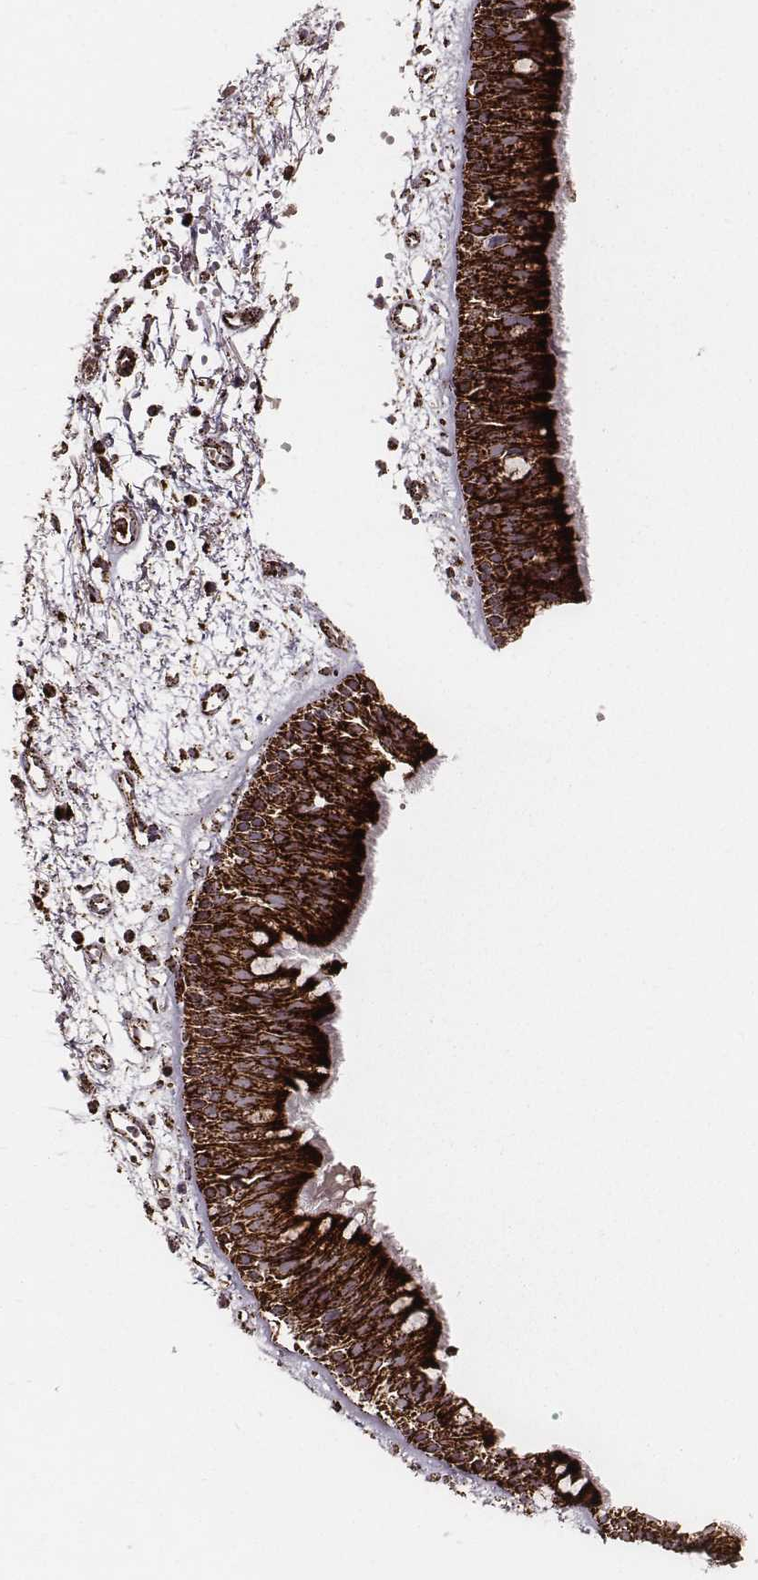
{"staining": {"intensity": "strong", "quantity": ">75%", "location": "cytoplasmic/membranous"}, "tissue": "bronchus", "cell_type": "Respiratory epithelial cells", "image_type": "normal", "snomed": [{"axis": "morphology", "description": "Normal tissue, NOS"}, {"axis": "morphology", "description": "Squamous cell carcinoma, NOS"}, {"axis": "topography", "description": "Cartilage tissue"}, {"axis": "topography", "description": "Bronchus"}, {"axis": "topography", "description": "Lung"}], "caption": "Protein positivity by immunohistochemistry shows strong cytoplasmic/membranous positivity in about >75% of respiratory epithelial cells in benign bronchus.", "gene": "TUFM", "patient": {"sex": "male", "age": 66}}